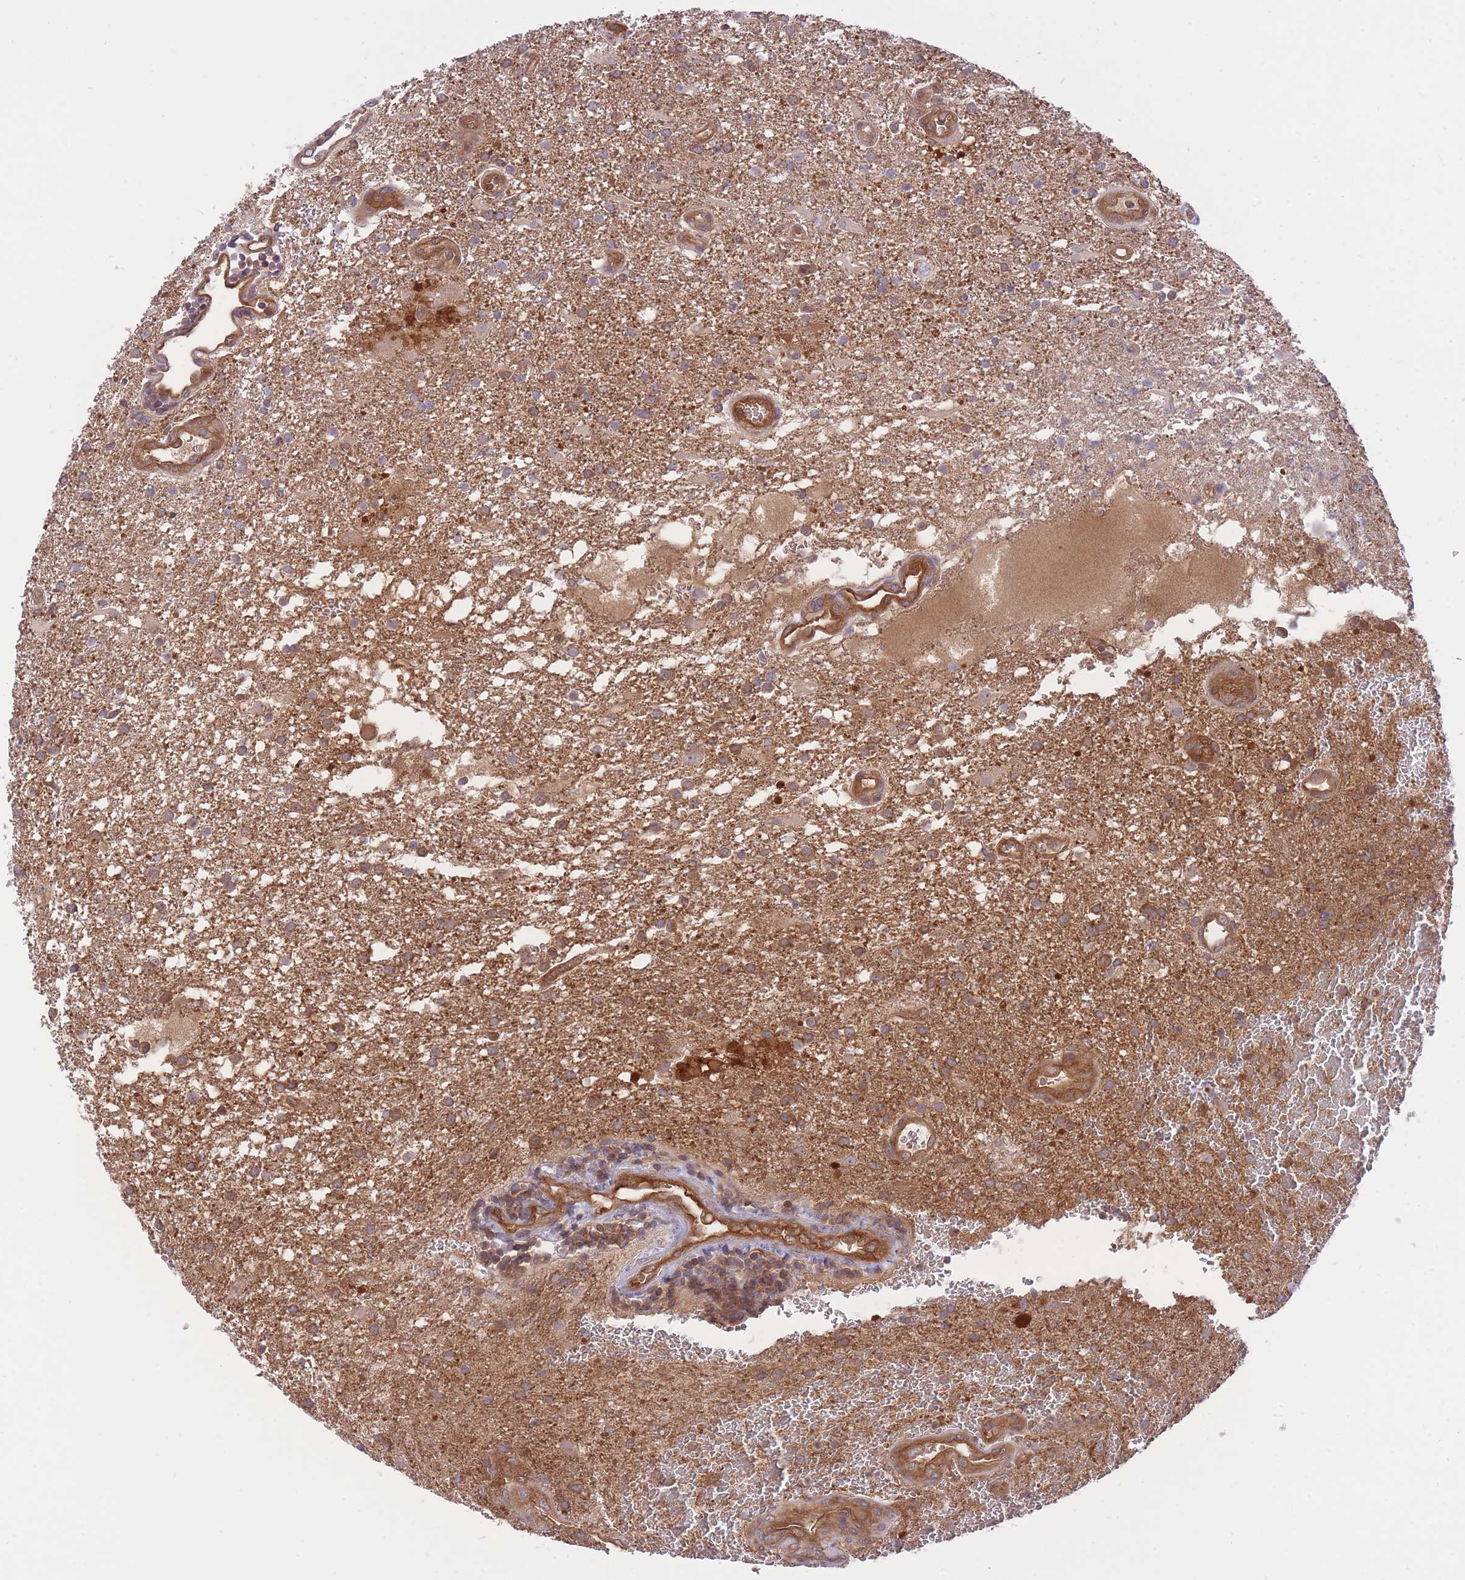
{"staining": {"intensity": "moderate", "quantity": ">75%", "location": "cytoplasmic/membranous"}, "tissue": "glioma", "cell_type": "Tumor cells", "image_type": "cancer", "snomed": [{"axis": "morphology", "description": "Glioma, malignant, Low grade"}, {"axis": "topography", "description": "Brain"}], "caption": "Tumor cells demonstrate medium levels of moderate cytoplasmic/membranous expression in about >75% of cells in glioma. (Stains: DAB (3,3'-diaminobenzidine) in brown, nuclei in blue, Microscopy: brightfield microscopy at high magnification).", "gene": "PREP", "patient": {"sex": "male", "age": 66}}